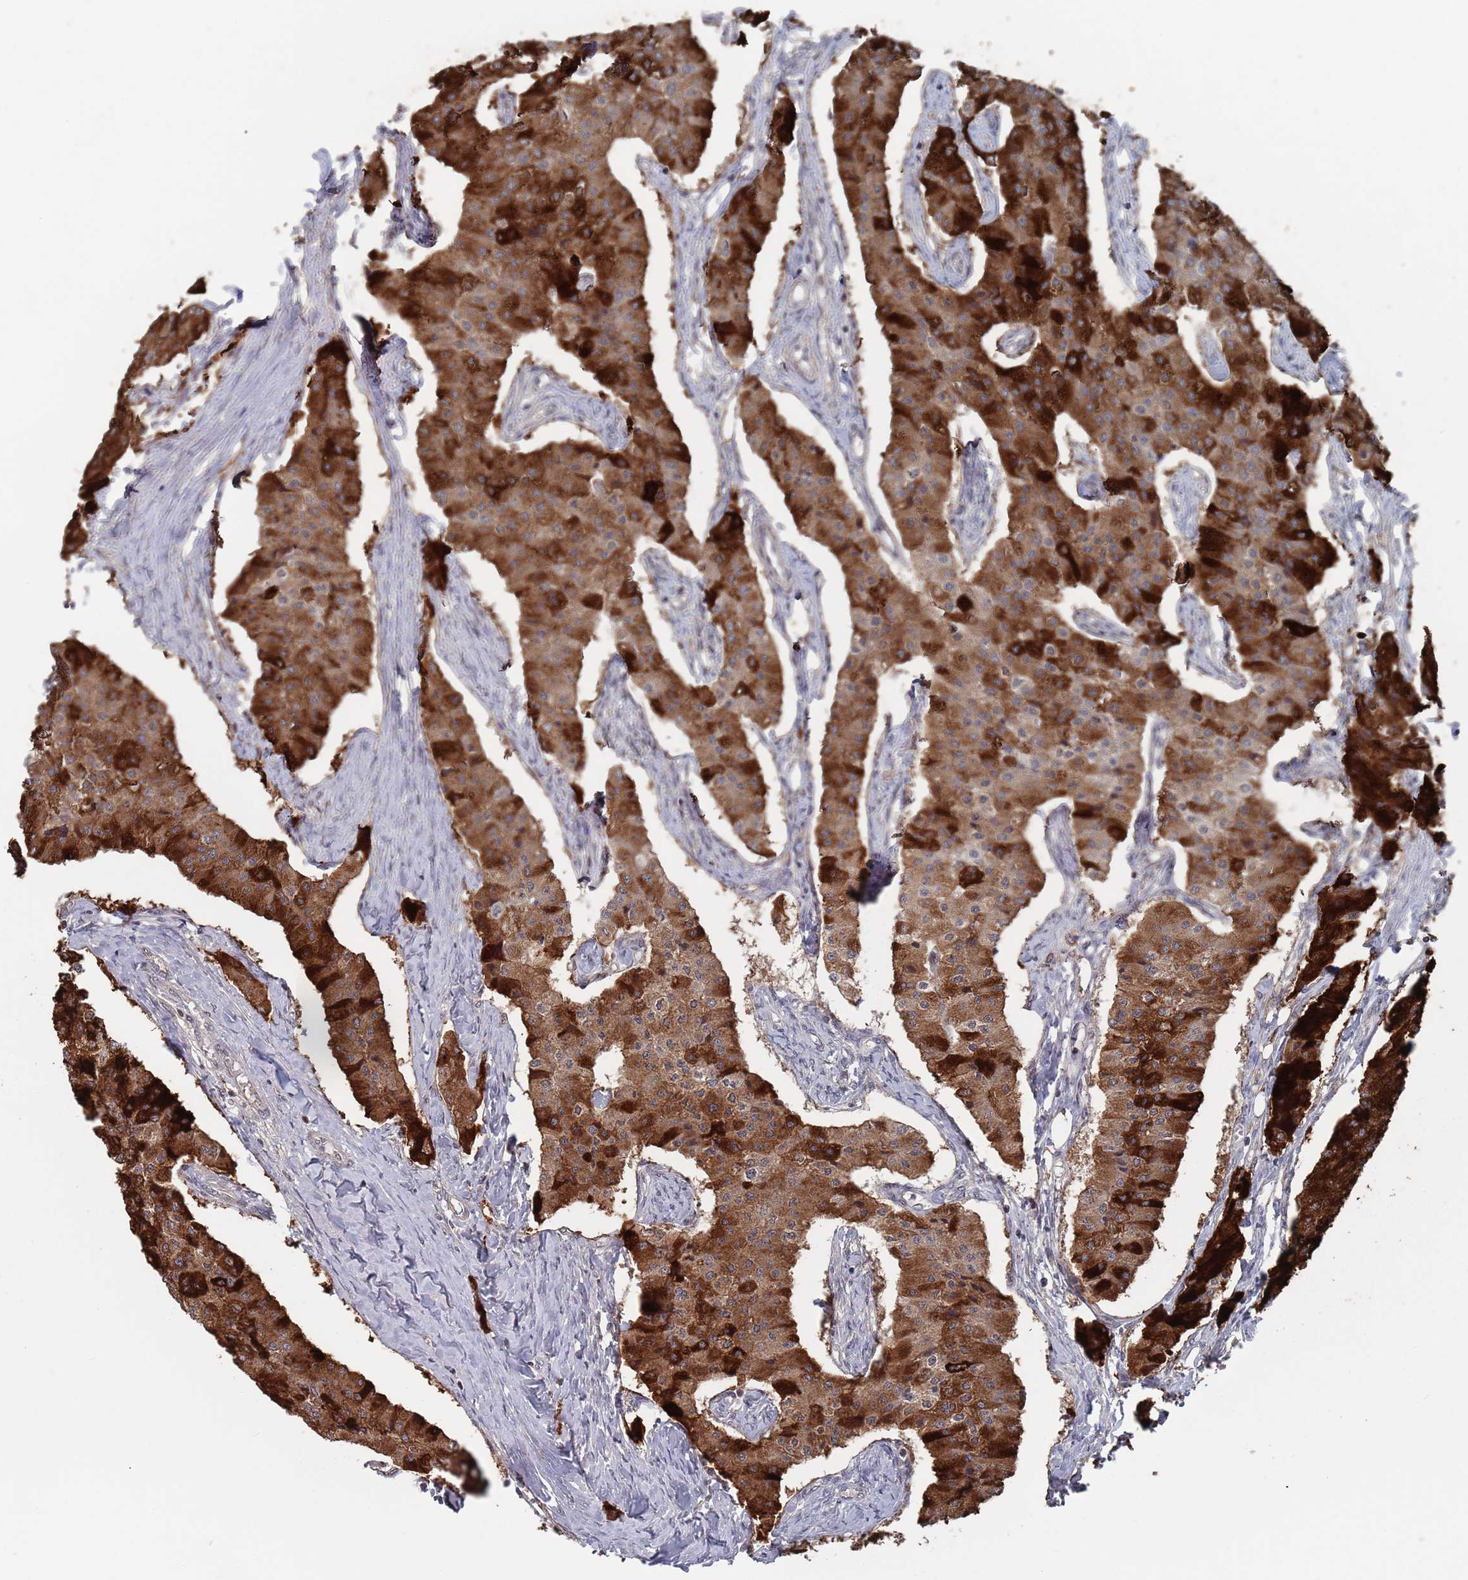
{"staining": {"intensity": "strong", "quantity": ">75%", "location": "cytoplasmic/membranous"}, "tissue": "carcinoid", "cell_type": "Tumor cells", "image_type": "cancer", "snomed": [{"axis": "morphology", "description": "Carcinoid, malignant, NOS"}, {"axis": "topography", "description": "Colon"}], "caption": "The immunohistochemical stain labels strong cytoplasmic/membranous expression in tumor cells of carcinoid tissue.", "gene": "DGKD", "patient": {"sex": "female", "age": 52}}